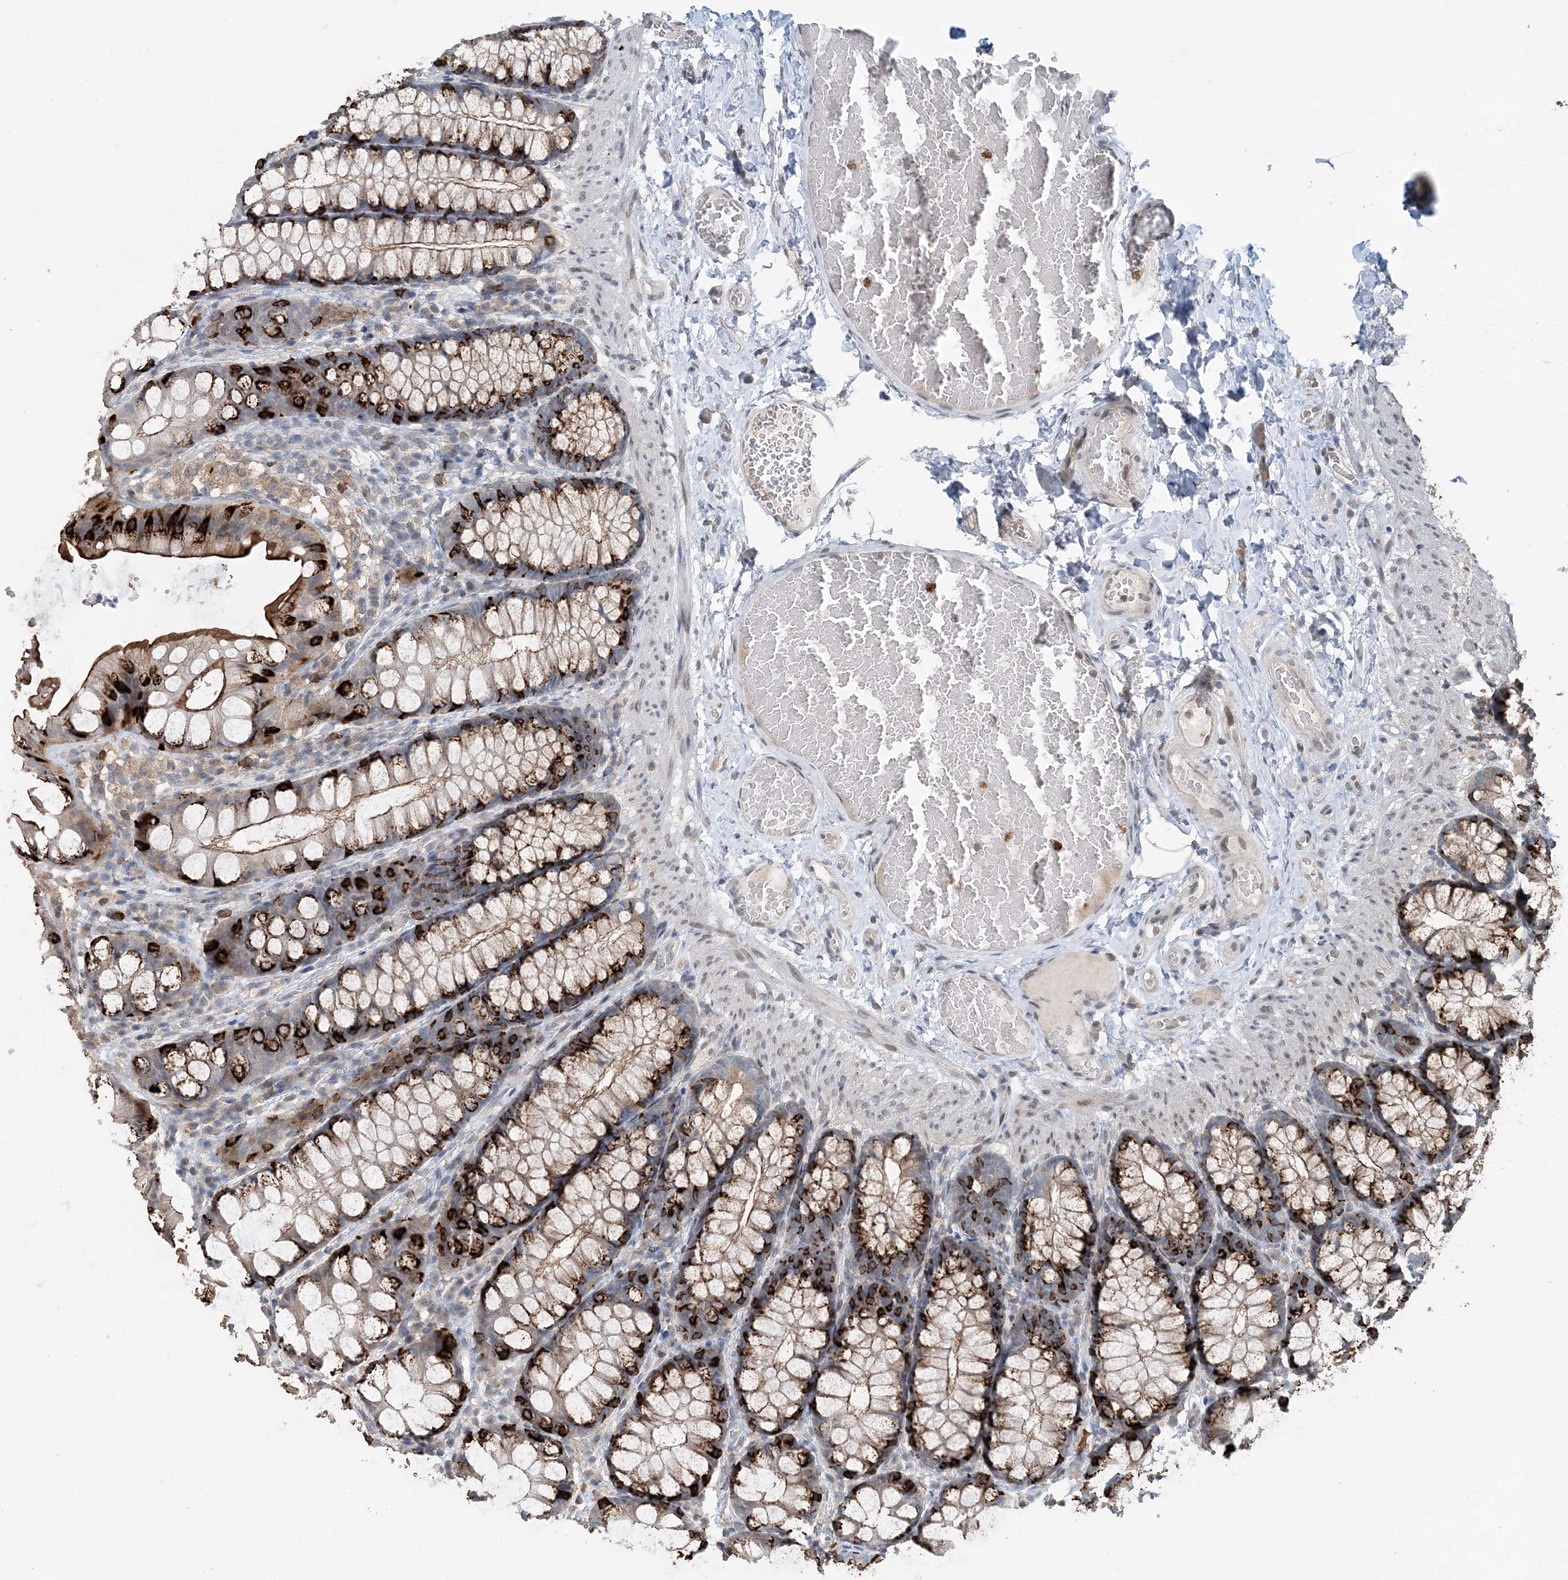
{"staining": {"intensity": "negative", "quantity": "none", "location": "none"}, "tissue": "colon", "cell_type": "Endothelial cells", "image_type": "normal", "snomed": [{"axis": "morphology", "description": "Normal tissue, NOS"}, {"axis": "topography", "description": "Colon"}], "caption": "Immunohistochemistry of benign colon exhibits no expression in endothelial cells.", "gene": "FAM110A", "patient": {"sex": "male", "age": 47}}